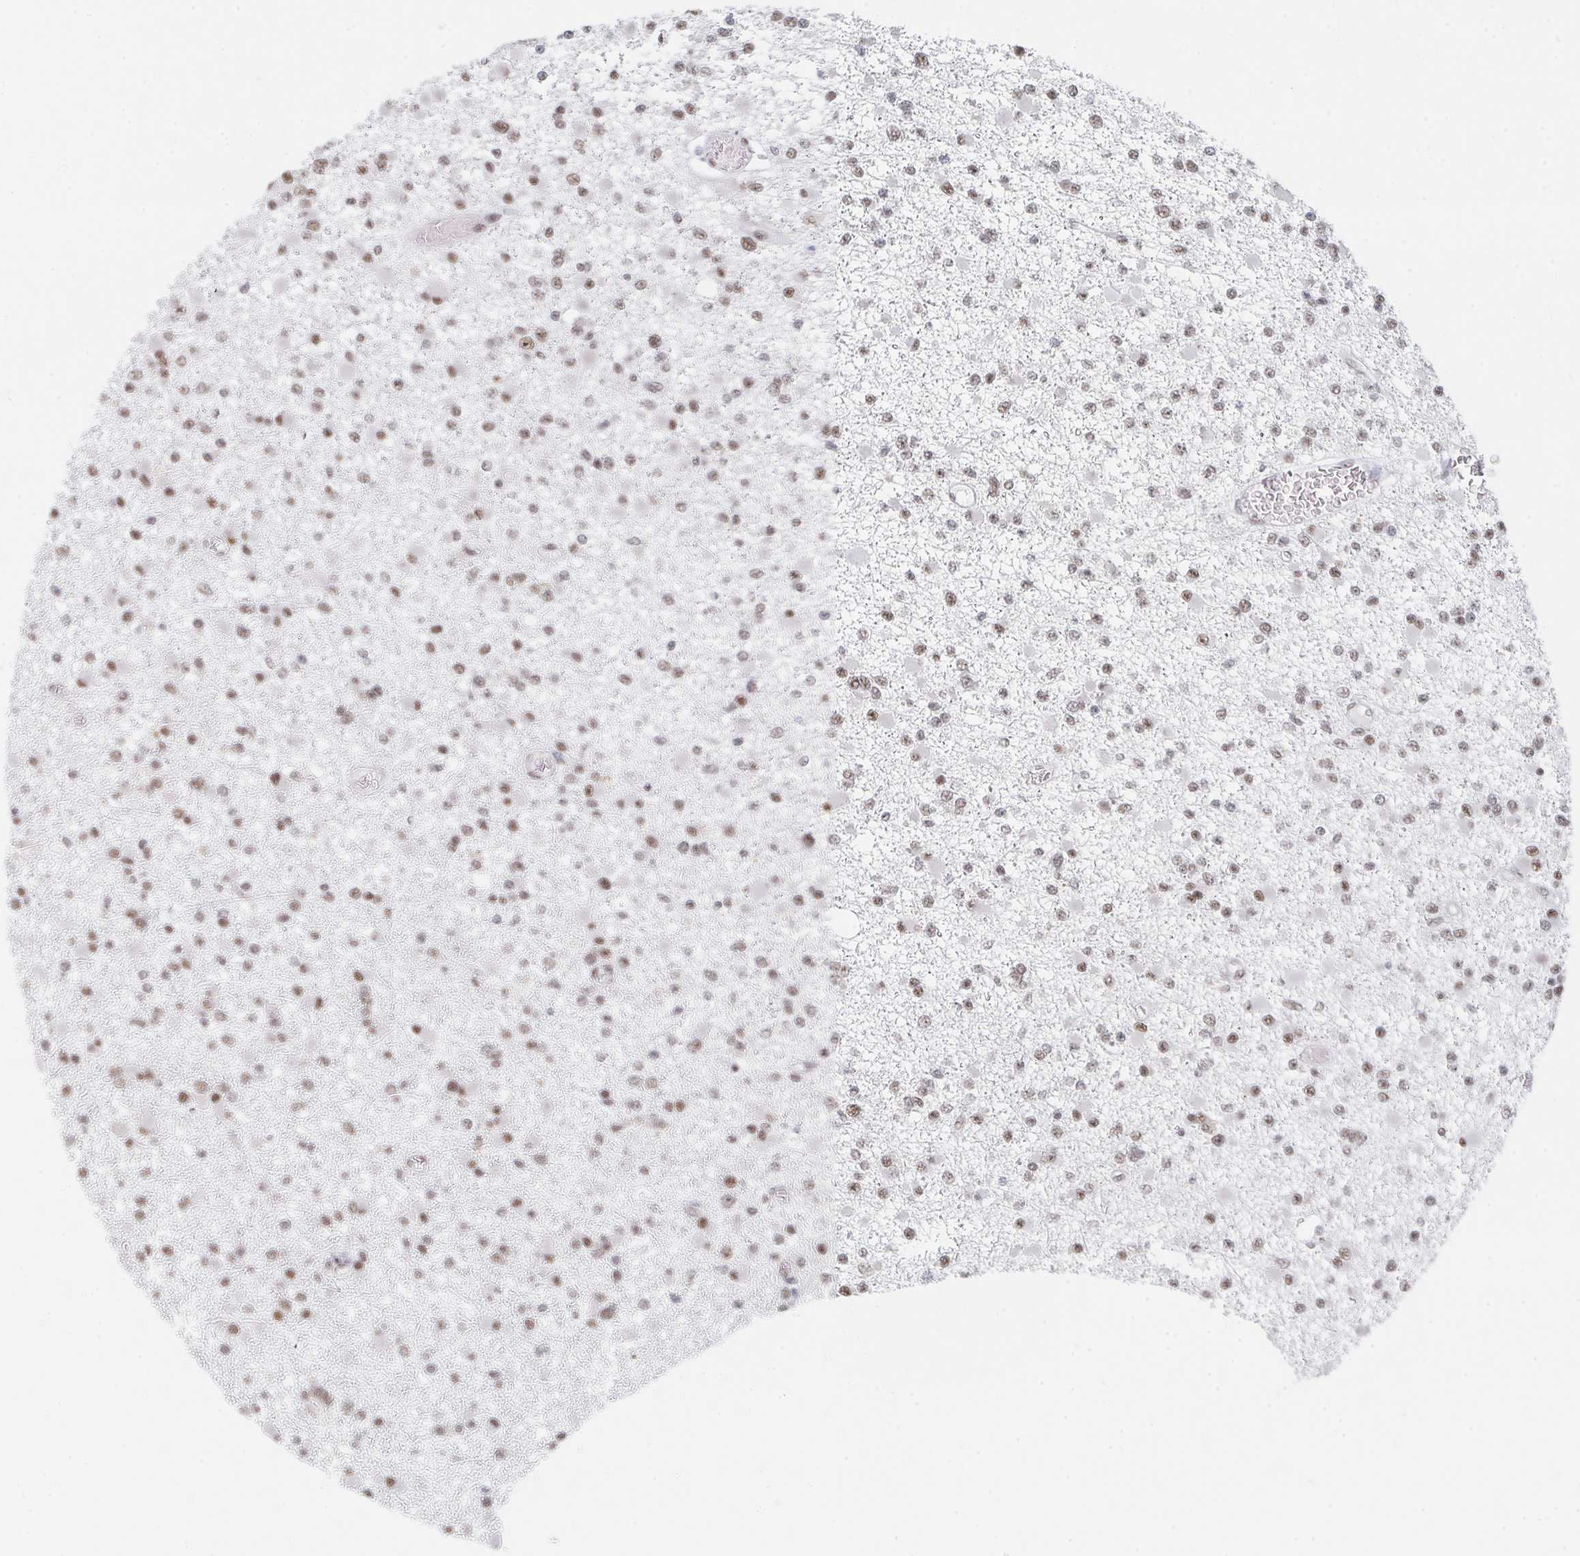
{"staining": {"intensity": "moderate", "quantity": "25%-75%", "location": "nuclear"}, "tissue": "glioma", "cell_type": "Tumor cells", "image_type": "cancer", "snomed": [{"axis": "morphology", "description": "Glioma, malignant, Low grade"}, {"axis": "topography", "description": "Brain"}], "caption": "Approximately 25%-75% of tumor cells in glioma show moderate nuclear protein expression as visualized by brown immunohistochemical staining.", "gene": "MBNL1", "patient": {"sex": "female", "age": 22}}